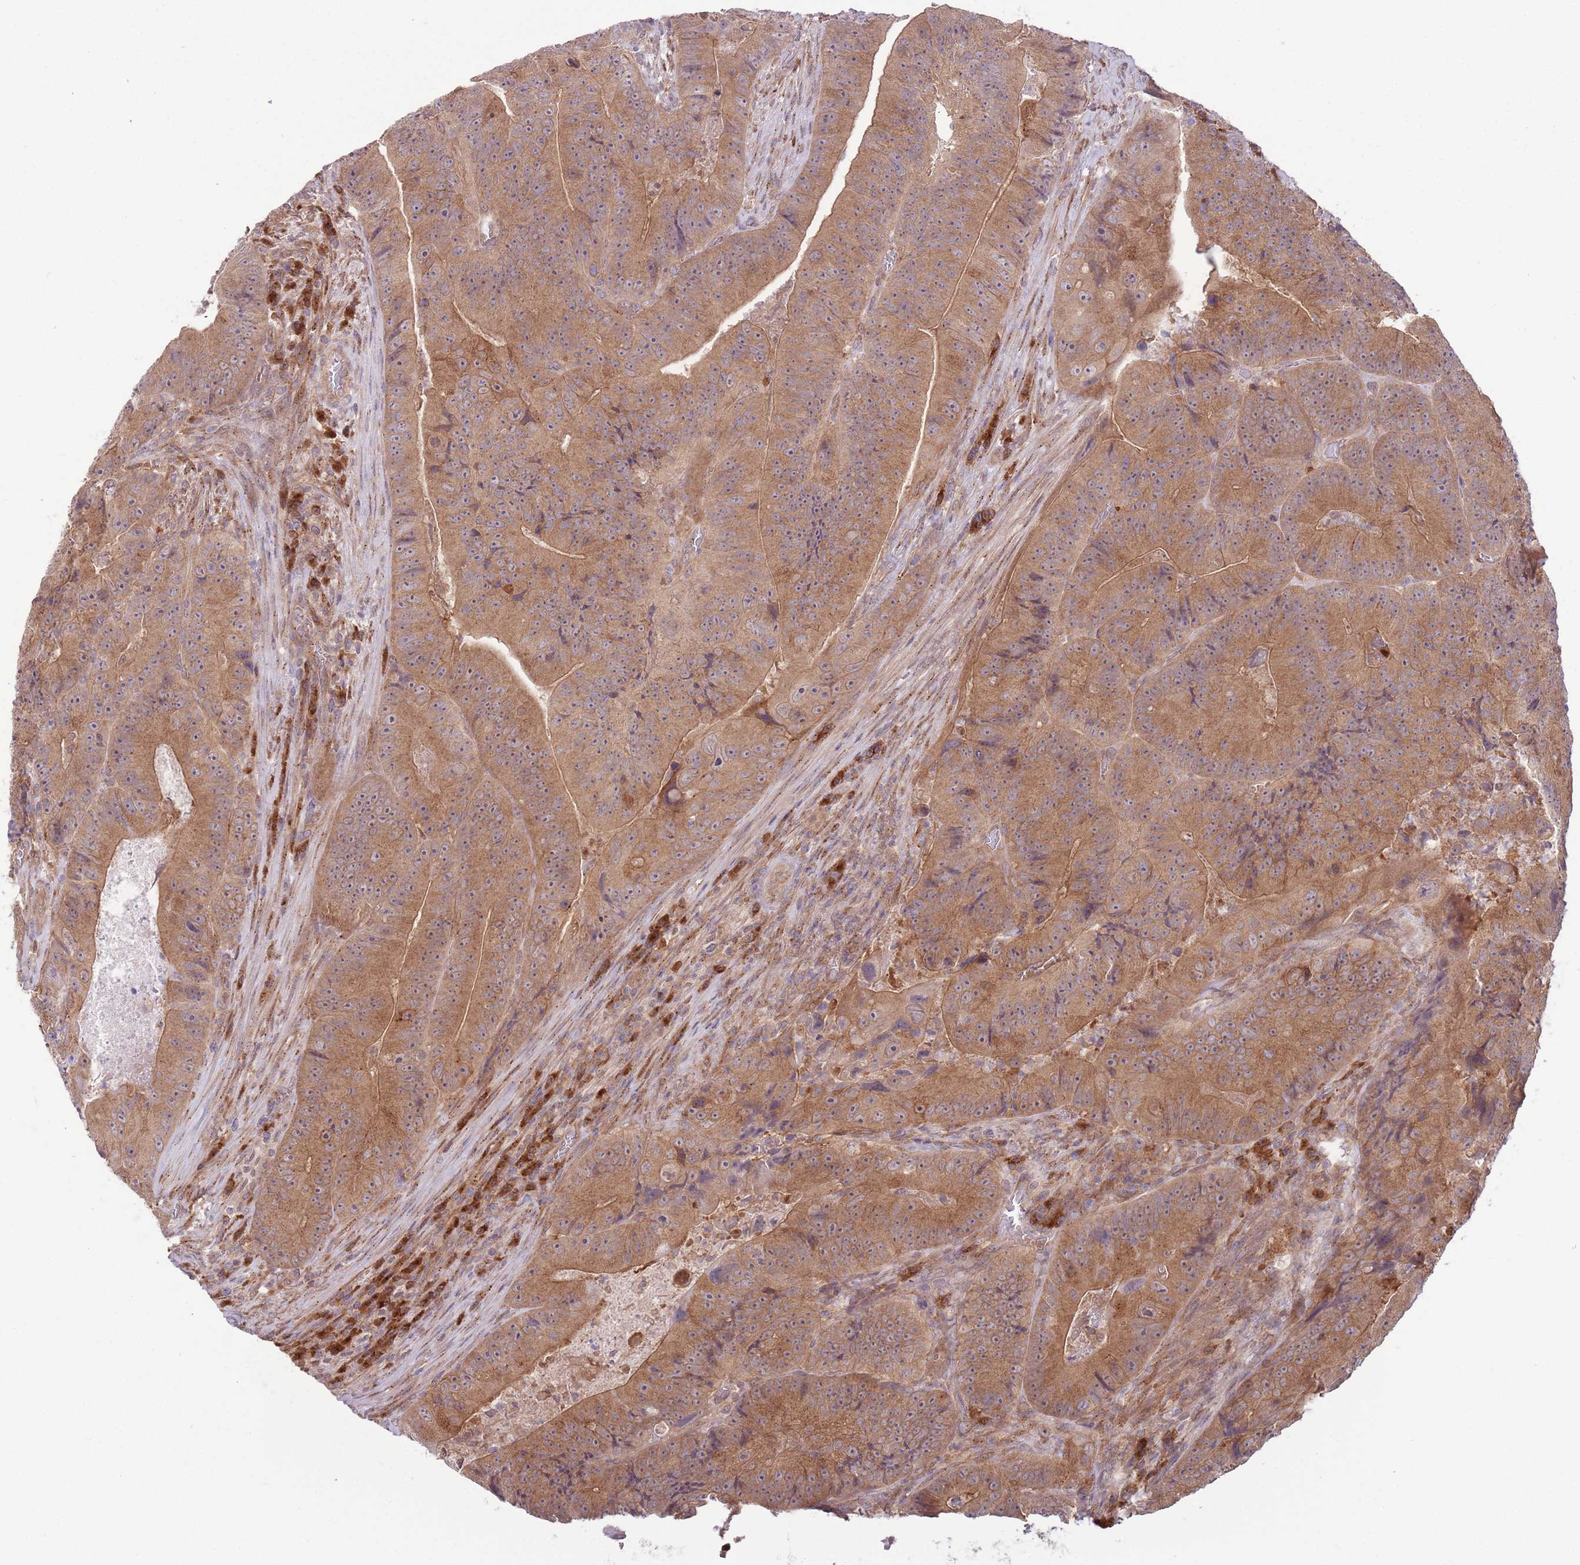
{"staining": {"intensity": "moderate", "quantity": ">75%", "location": "cytoplasmic/membranous"}, "tissue": "colorectal cancer", "cell_type": "Tumor cells", "image_type": "cancer", "snomed": [{"axis": "morphology", "description": "Adenocarcinoma, NOS"}, {"axis": "topography", "description": "Colon"}], "caption": "Immunohistochemistry (IHC) staining of adenocarcinoma (colorectal), which exhibits medium levels of moderate cytoplasmic/membranous positivity in approximately >75% of tumor cells indicating moderate cytoplasmic/membranous protein positivity. The staining was performed using DAB (brown) for protein detection and nuclei were counterstained in hematoxylin (blue).", "gene": "COPE", "patient": {"sex": "female", "age": 86}}